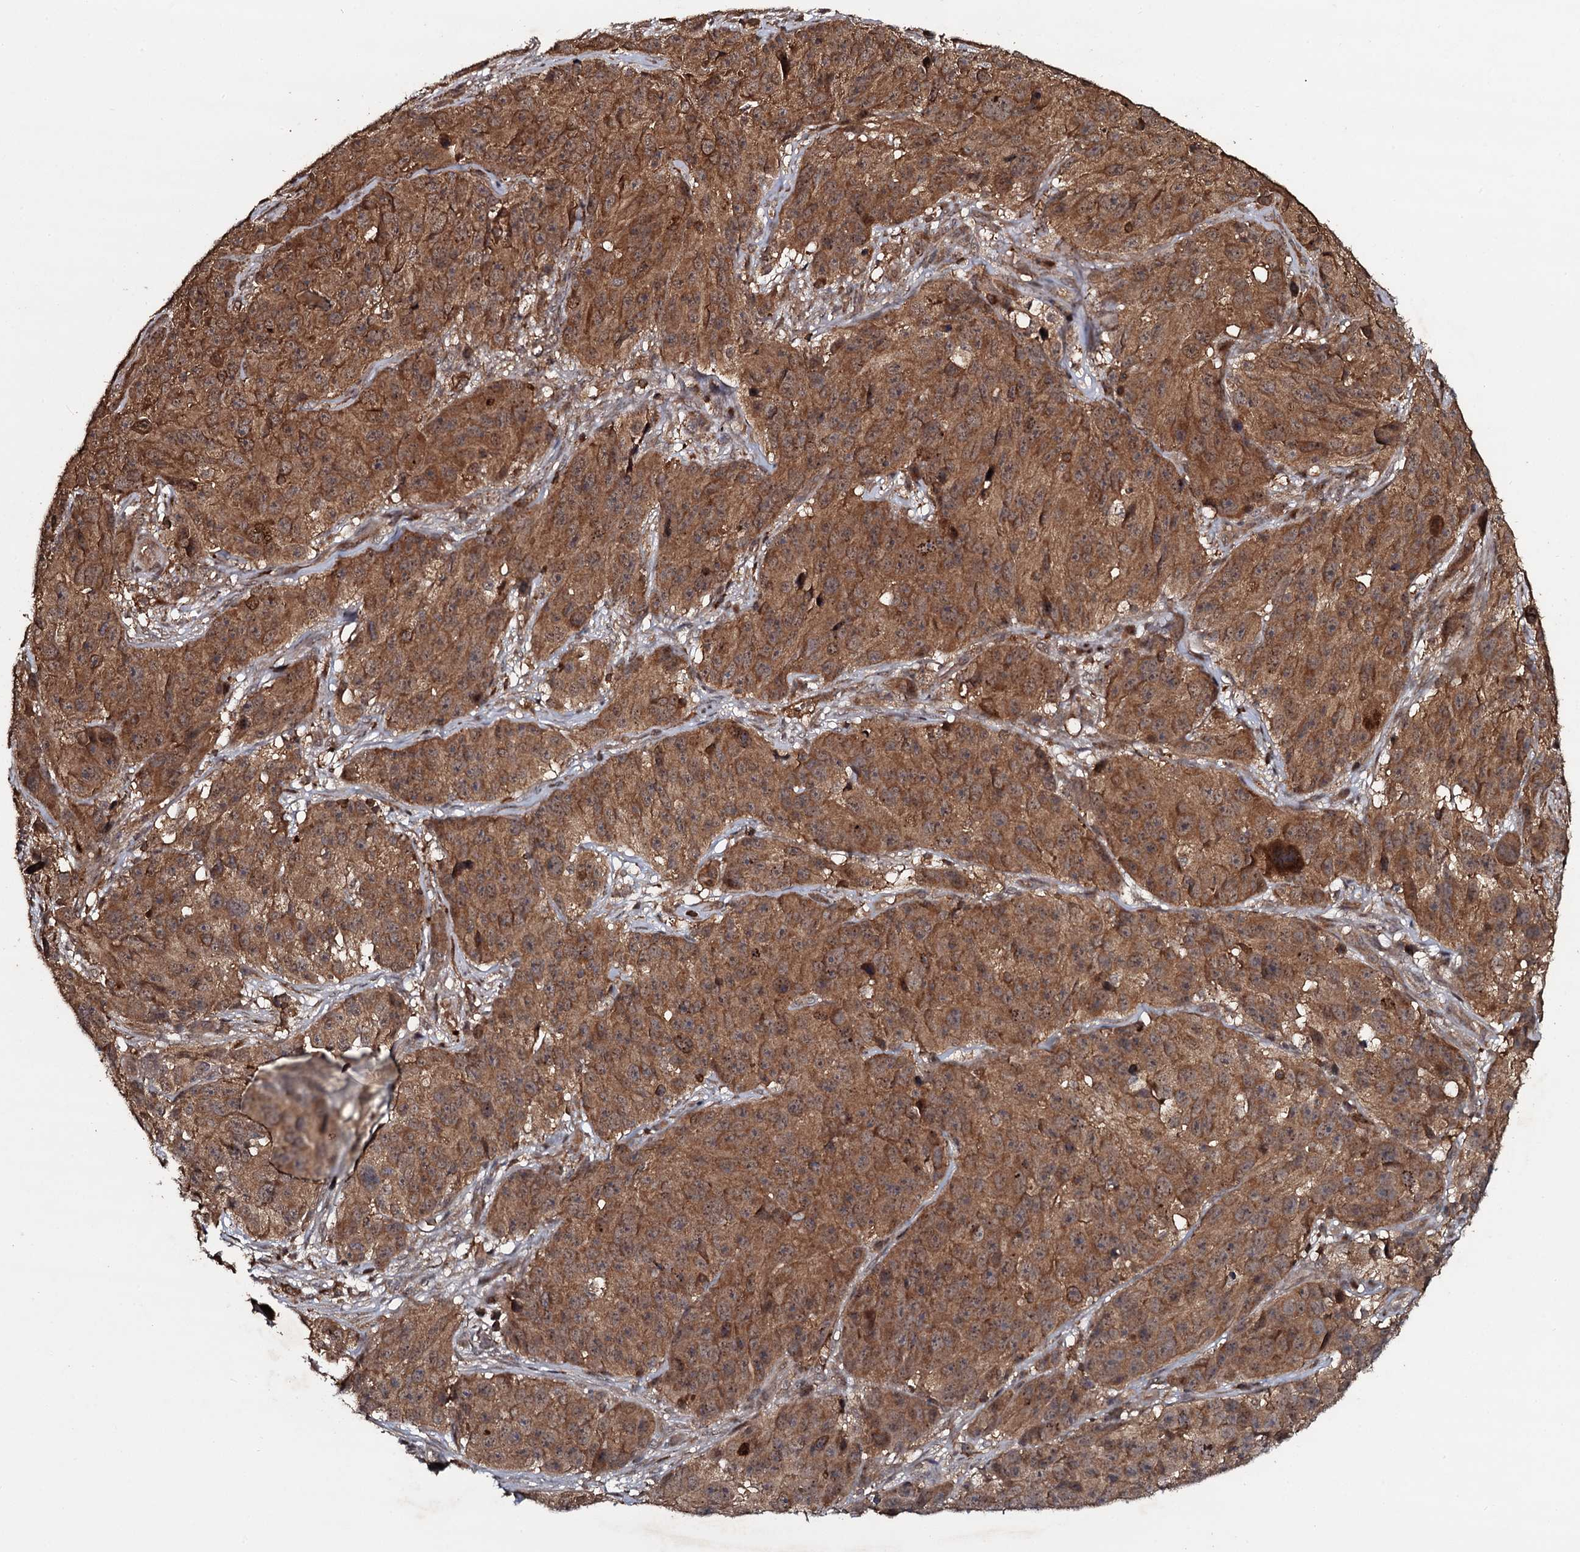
{"staining": {"intensity": "moderate", "quantity": ">75%", "location": "cytoplasmic/membranous"}, "tissue": "melanoma", "cell_type": "Tumor cells", "image_type": "cancer", "snomed": [{"axis": "morphology", "description": "Malignant melanoma, NOS"}, {"axis": "topography", "description": "Skin"}], "caption": "Tumor cells exhibit medium levels of moderate cytoplasmic/membranous expression in about >75% of cells in human malignant melanoma. The staining was performed using DAB (3,3'-diaminobenzidine), with brown indicating positive protein expression. Nuclei are stained blue with hematoxylin.", "gene": "ADGRG3", "patient": {"sex": "male", "age": 84}}